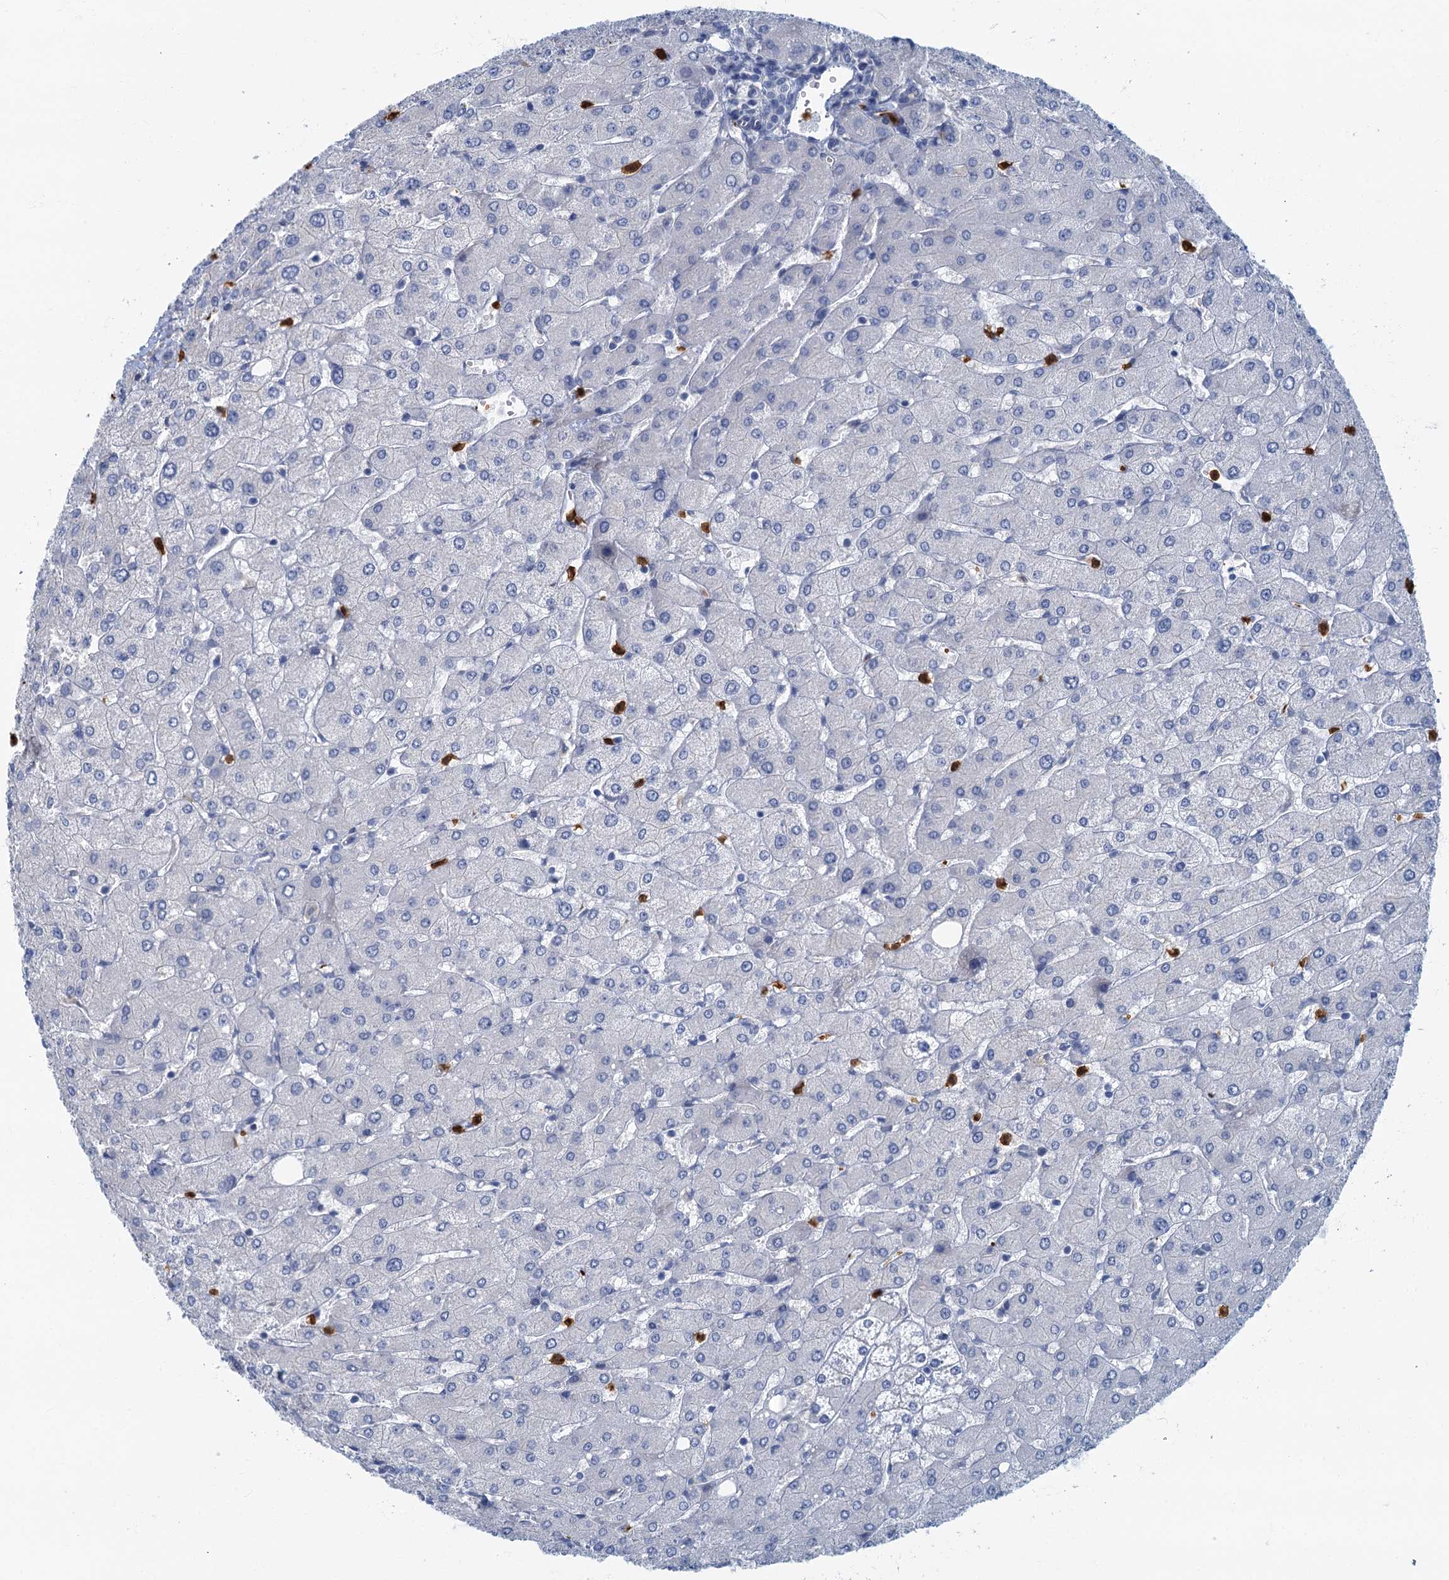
{"staining": {"intensity": "negative", "quantity": "none", "location": "none"}, "tissue": "liver", "cell_type": "Cholangiocytes", "image_type": "normal", "snomed": [{"axis": "morphology", "description": "Normal tissue, NOS"}, {"axis": "topography", "description": "Liver"}], "caption": "Benign liver was stained to show a protein in brown. There is no significant staining in cholangiocytes. (Brightfield microscopy of DAB (3,3'-diaminobenzidine) immunohistochemistry (IHC) at high magnification).", "gene": "ANKDD1A", "patient": {"sex": "male", "age": 55}}